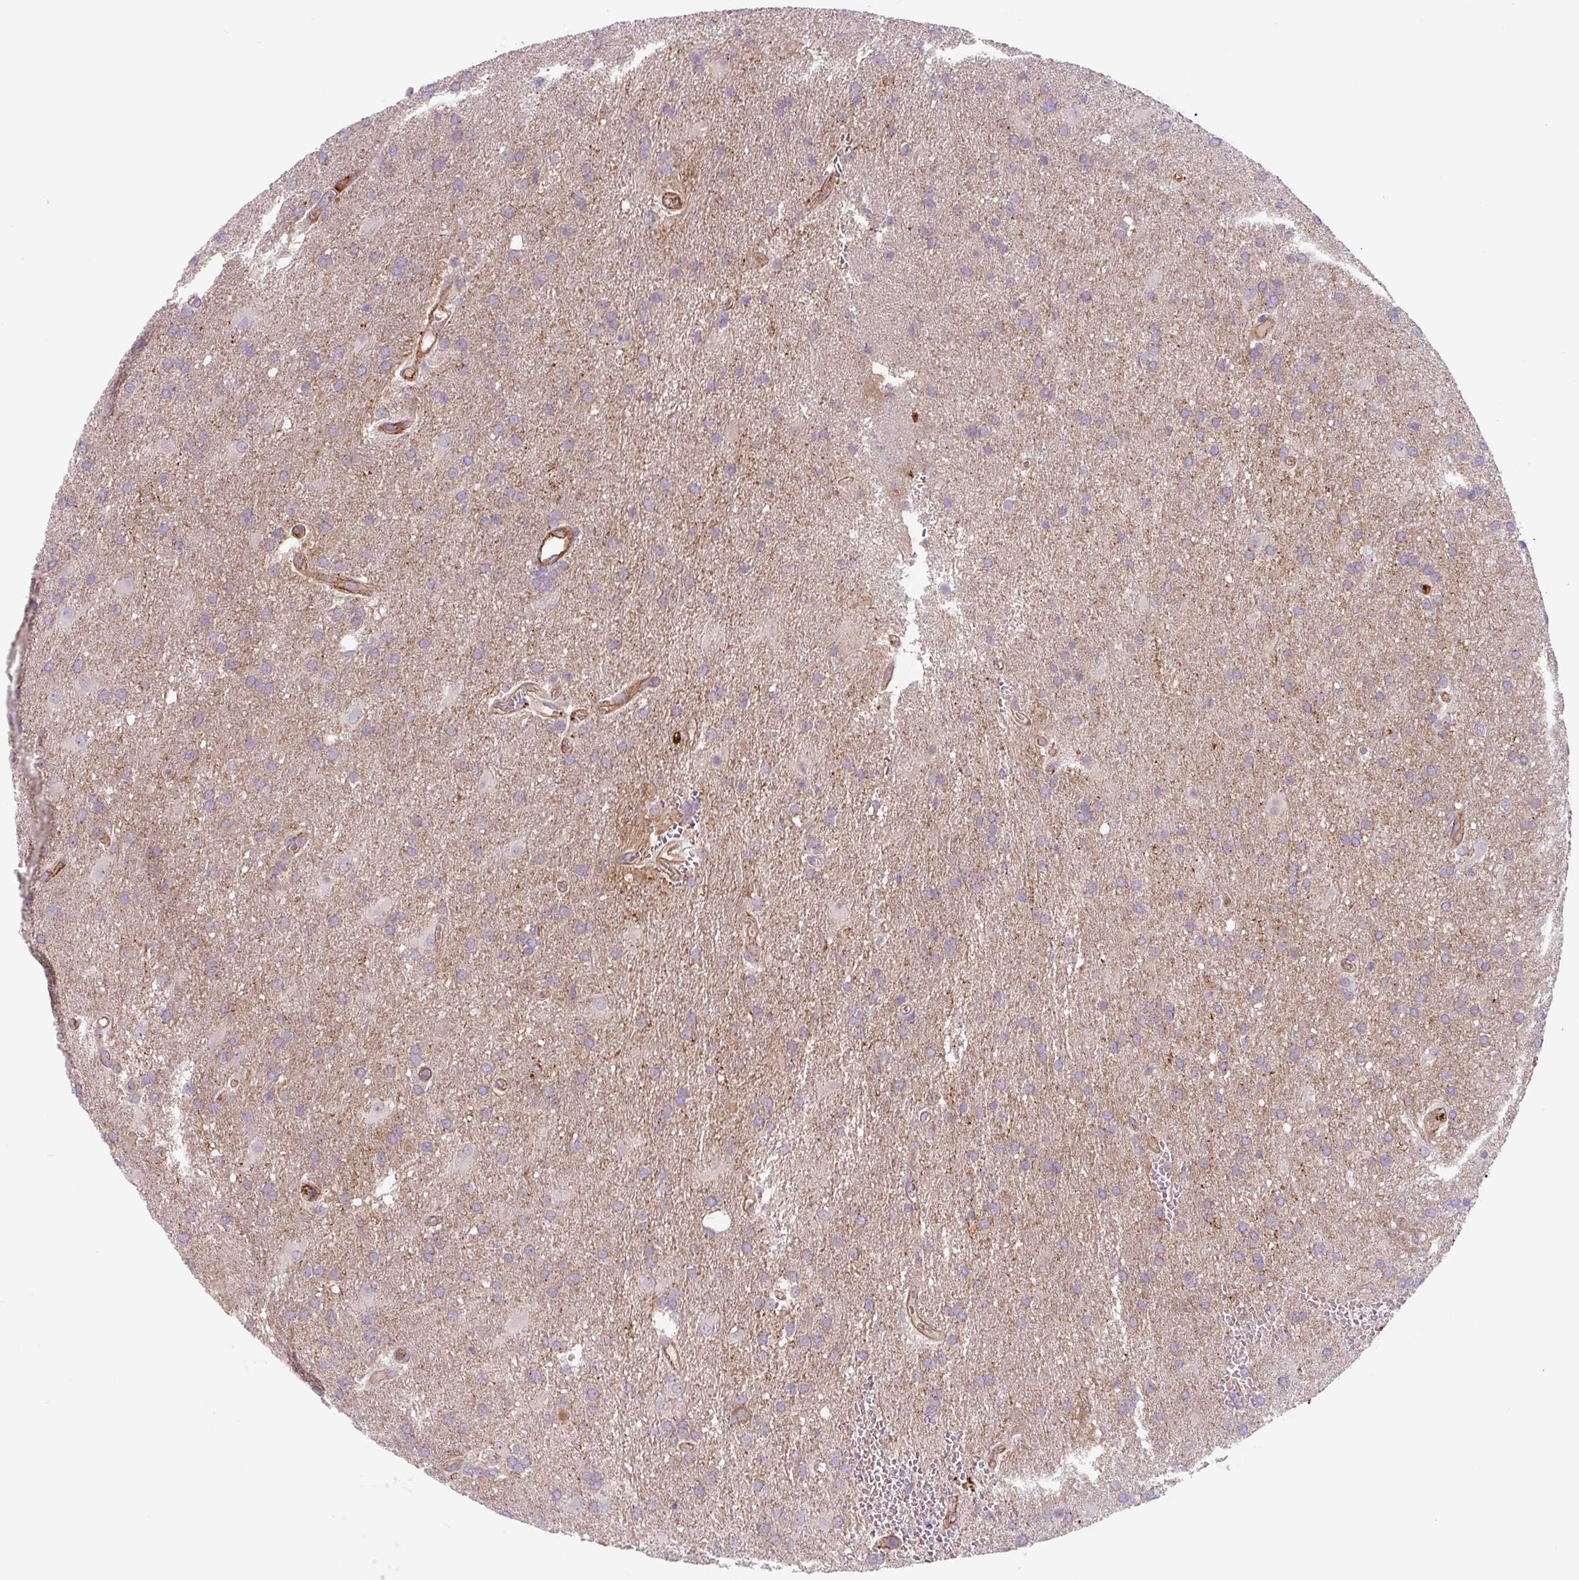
{"staining": {"intensity": "negative", "quantity": "none", "location": "none"}, "tissue": "glioma", "cell_type": "Tumor cells", "image_type": "cancer", "snomed": [{"axis": "morphology", "description": "Glioma, malignant, Low grade"}, {"axis": "topography", "description": "Brain"}], "caption": "Immunohistochemistry of human malignant low-grade glioma displays no positivity in tumor cells. The staining was performed using DAB (3,3'-diaminobenzidine) to visualize the protein expression in brown, while the nuclei were stained in blue with hematoxylin (Magnification: 20x).", "gene": "DHFR2", "patient": {"sex": "male", "age": 66}}